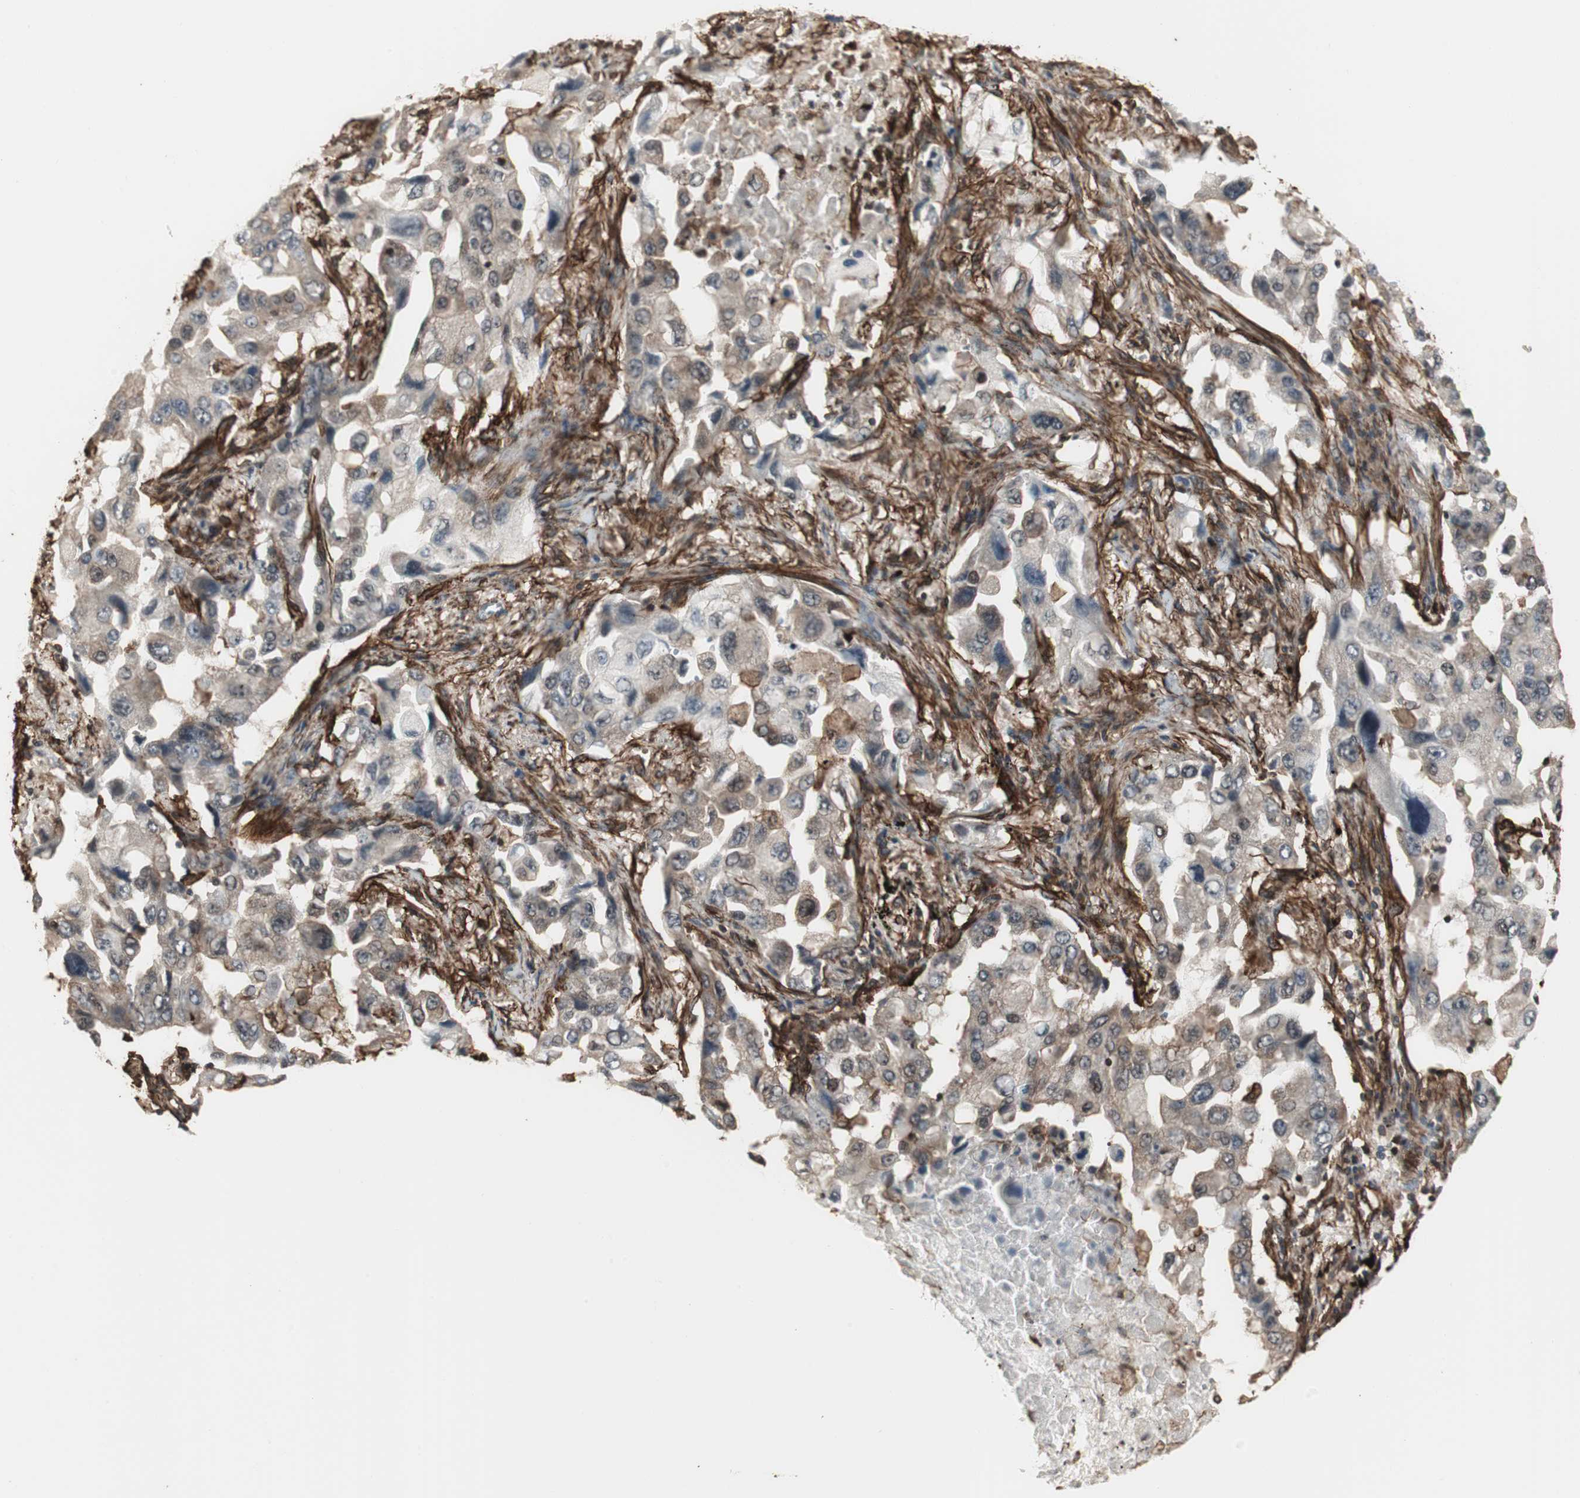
{"staining": {"intensity": "weak", "quantity": "25%-75%", "location": "cytoplasmic/membranous"}, "tissue": "lung cancer", "cell_type": "Tumor cells", "image_type": "cancer", "snomed": [{"axis": "morphology", "description": "Adenocarcinoma, NOS"}, {"axis": "topography", "description": "Lung"}], "caption": "Protein expression analysis of human lung cancer (adenocarcinoma) reveals weak cytoplasmic/membranous positivity in approximately 25%-75% of tumor cells. Immunohistochemistry stains the protein in brown and the nuclei are stained blue.", "gene": "PTPN11", "patient": {"sex": "female", "age": 65}}